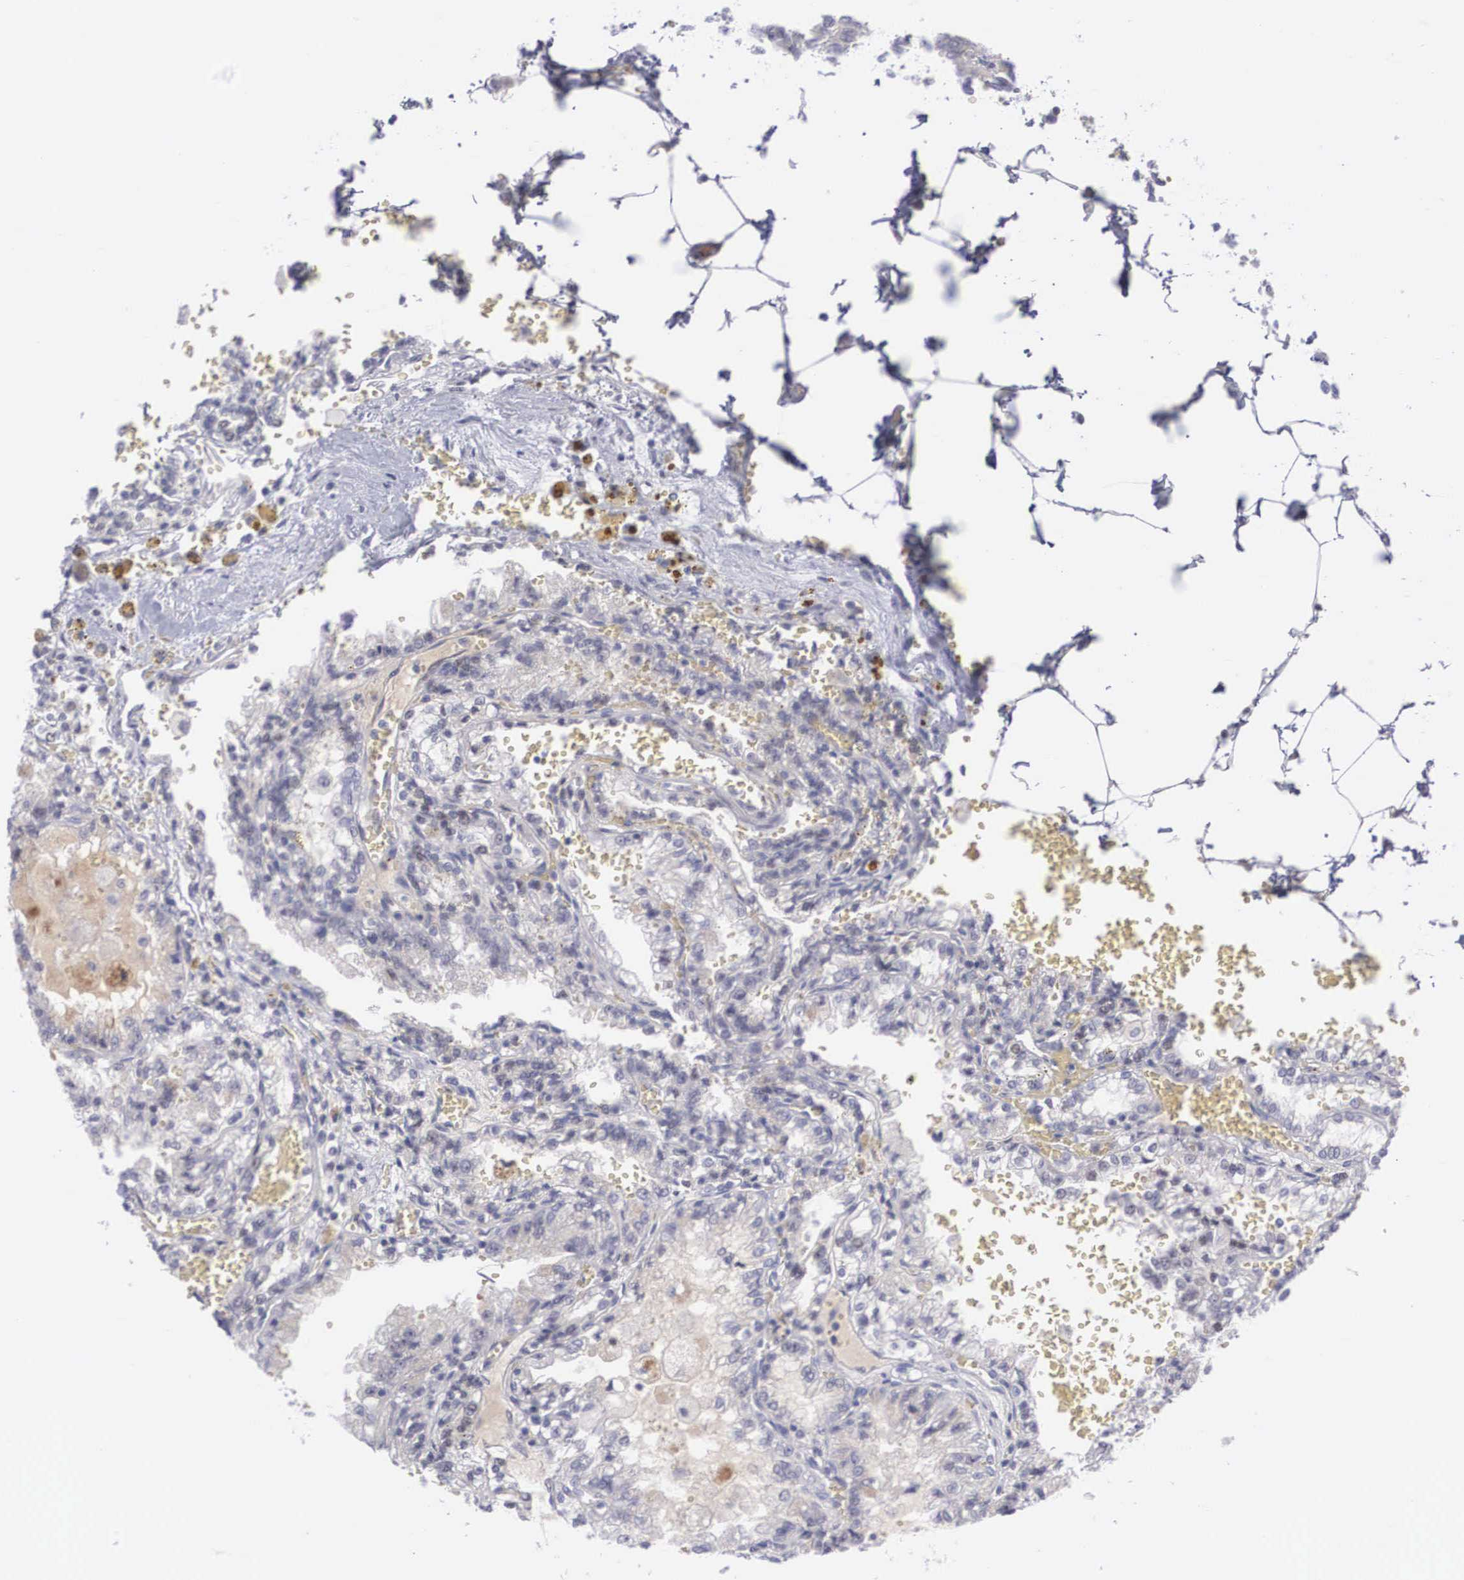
{"staining": {"intensity": "negative", "quantity": "none", "location": "none"}, "tissue": "renal cancer", "cell_type": "Tumor cells", "image_type": "cancer", "snomed": [{"axis": "morphology", "description": "Adenocarcinoma, NOS"}, {"axis": "topography", "description": "Kidney"}], "caption": "The photomicrograph displays no significant staining in tumor cells of renal cancer.", "gene": "RBPJ", "patient": {"sex": "female", "age": 56}}